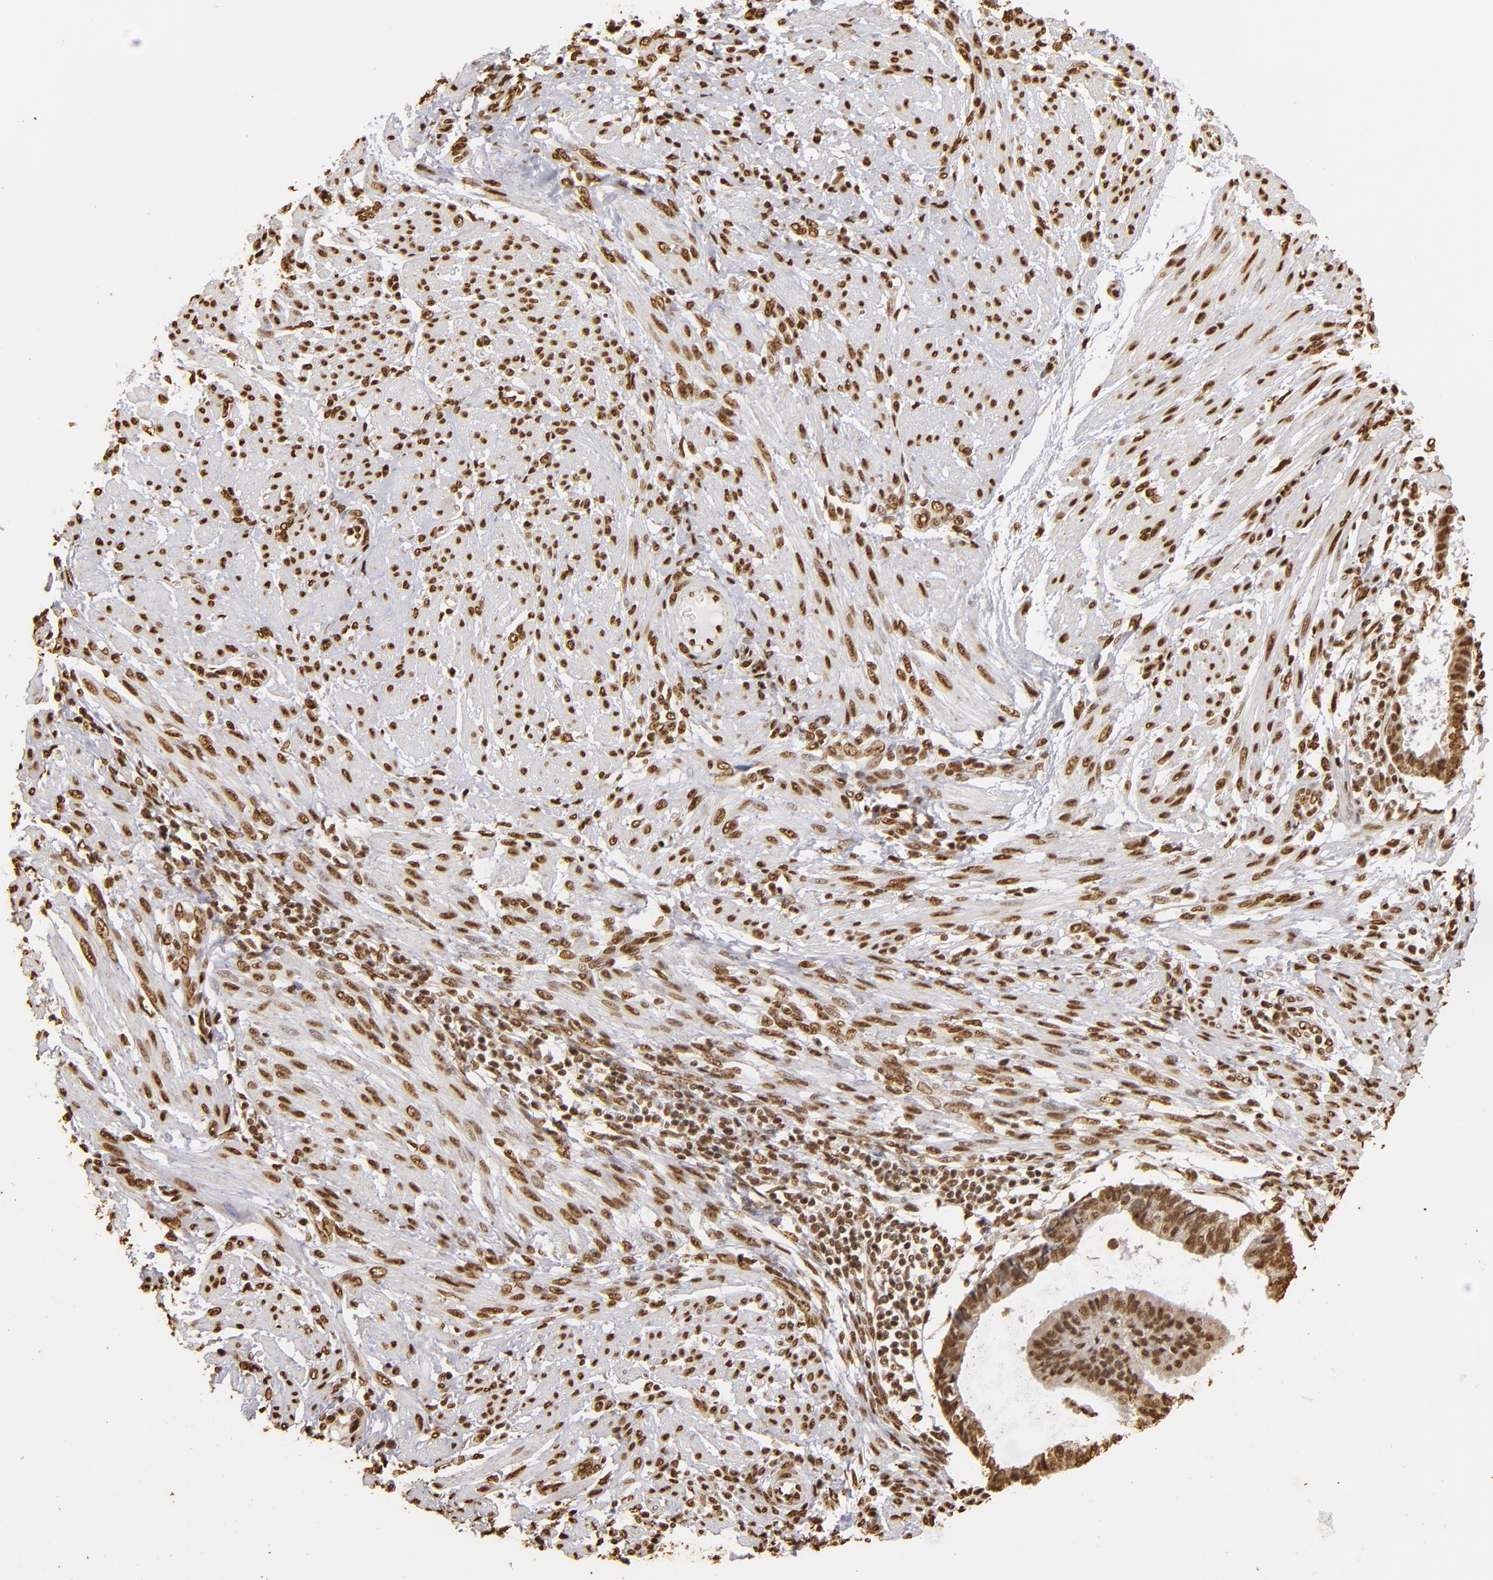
{"staining": {"intensity": "strong", "quantity": ">75%", "location": "nuclear"}, "tissue": "endometrial cancer", "cell_type": "Tumor cells", "image_type": "cancer", "snomed": [{"axis": "morphology", "description": "Adenocarcinoma, NOS"}, {"axis": "topography", "description": "Endometrium"}], "caption": "Human adenocarcinoma (endometrial) stained for a protein (brown) shows strong nuclear positive positivity in approximately >75% of tumor cells.", "gene": "ILF3", "patient": {"sex": "female", "age": 63}}